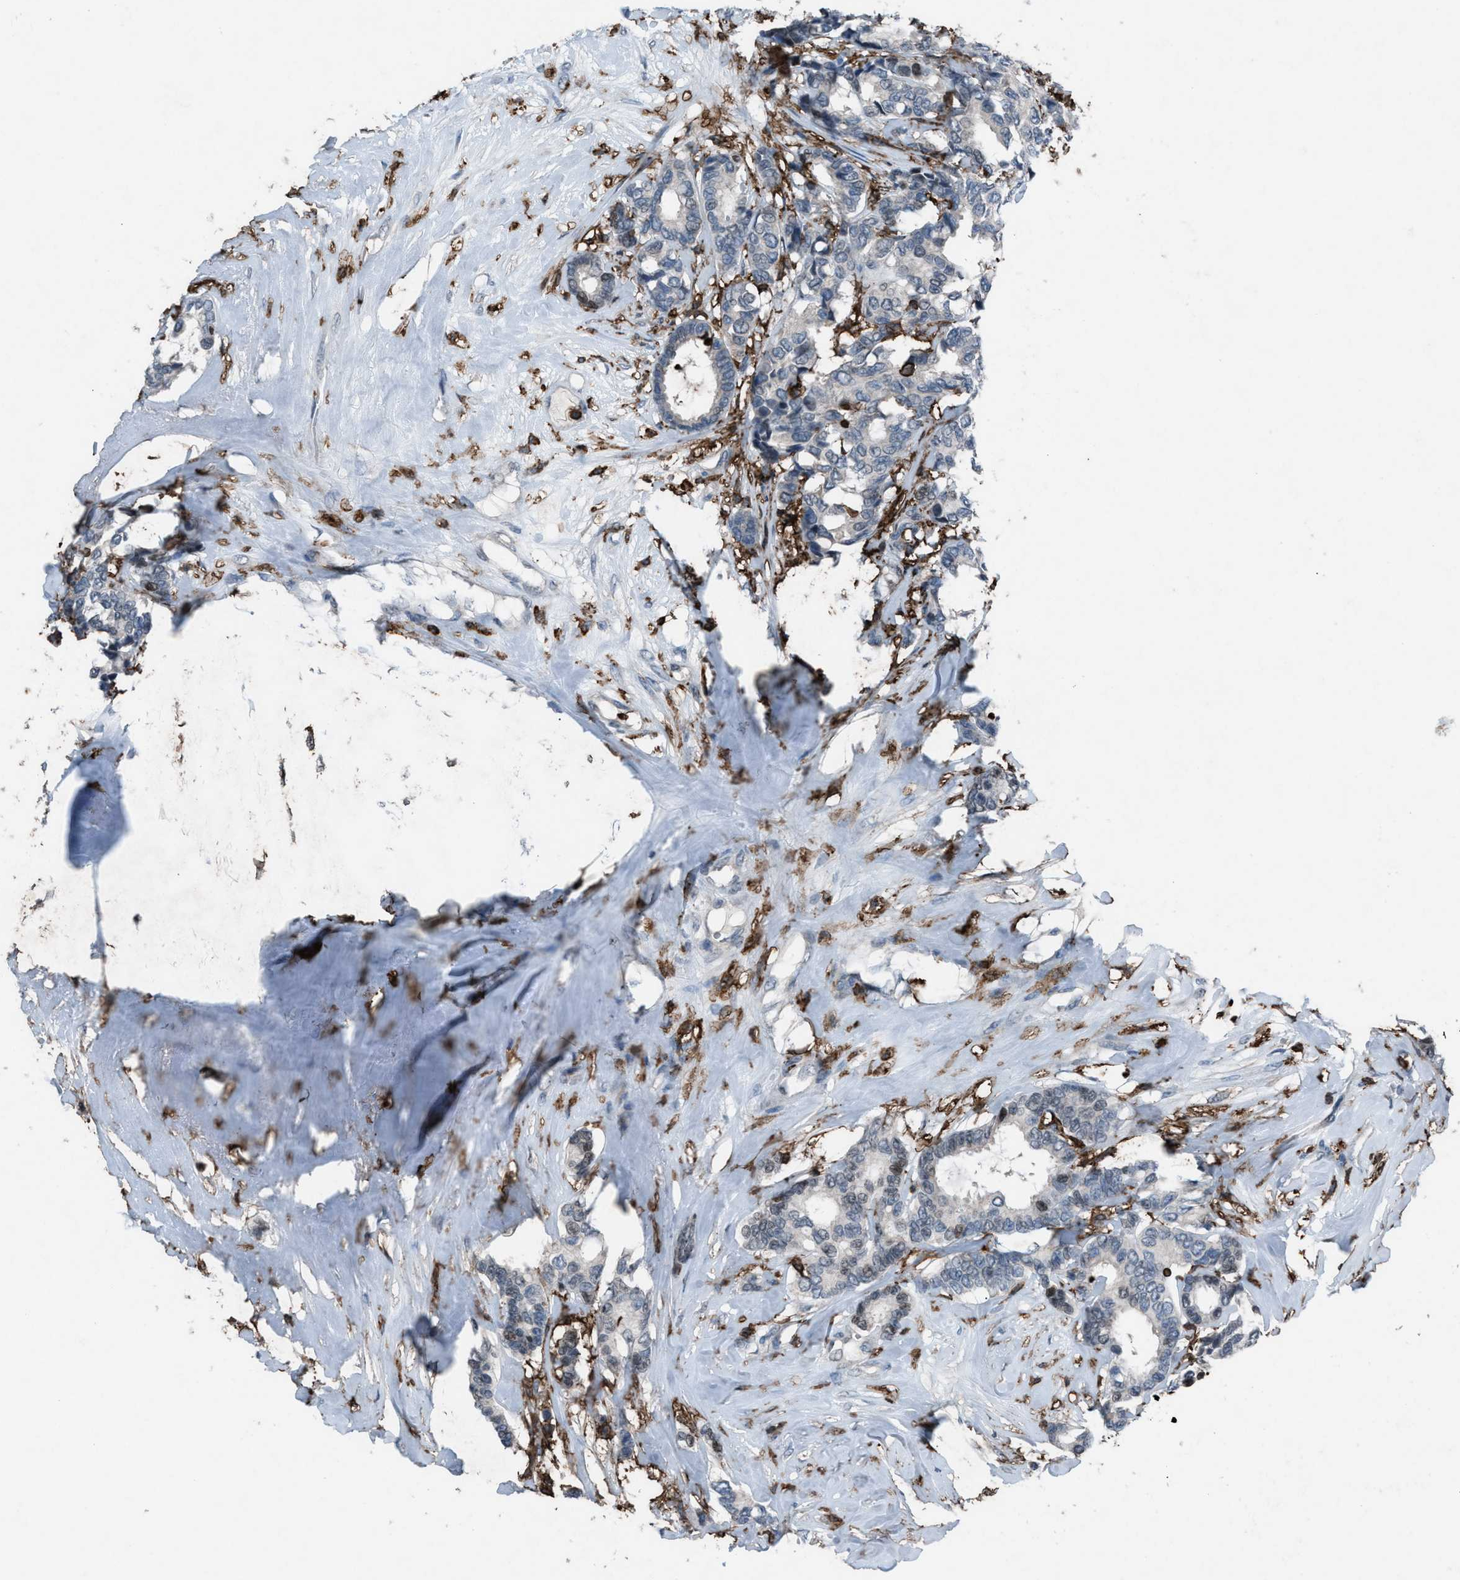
{"staining": {"intensity": "weak", "quantity": "<25%", "location": "nuclear"}, "tissue": "breast cancer", "cell_type": "Tumor cells", "image_type": "cancer", "snomed": [{"axis": "morphology", "description": "Duct carcinoma"}, {"axis": "topography", "description": "Breast"}], "caption": "Immunohistochemistry of human infiltrating ductal carcinoma (breast) displays no staining in tumor cells.", "gene": "FCER1G", "patient": {"sex": "female", "age": 87}}